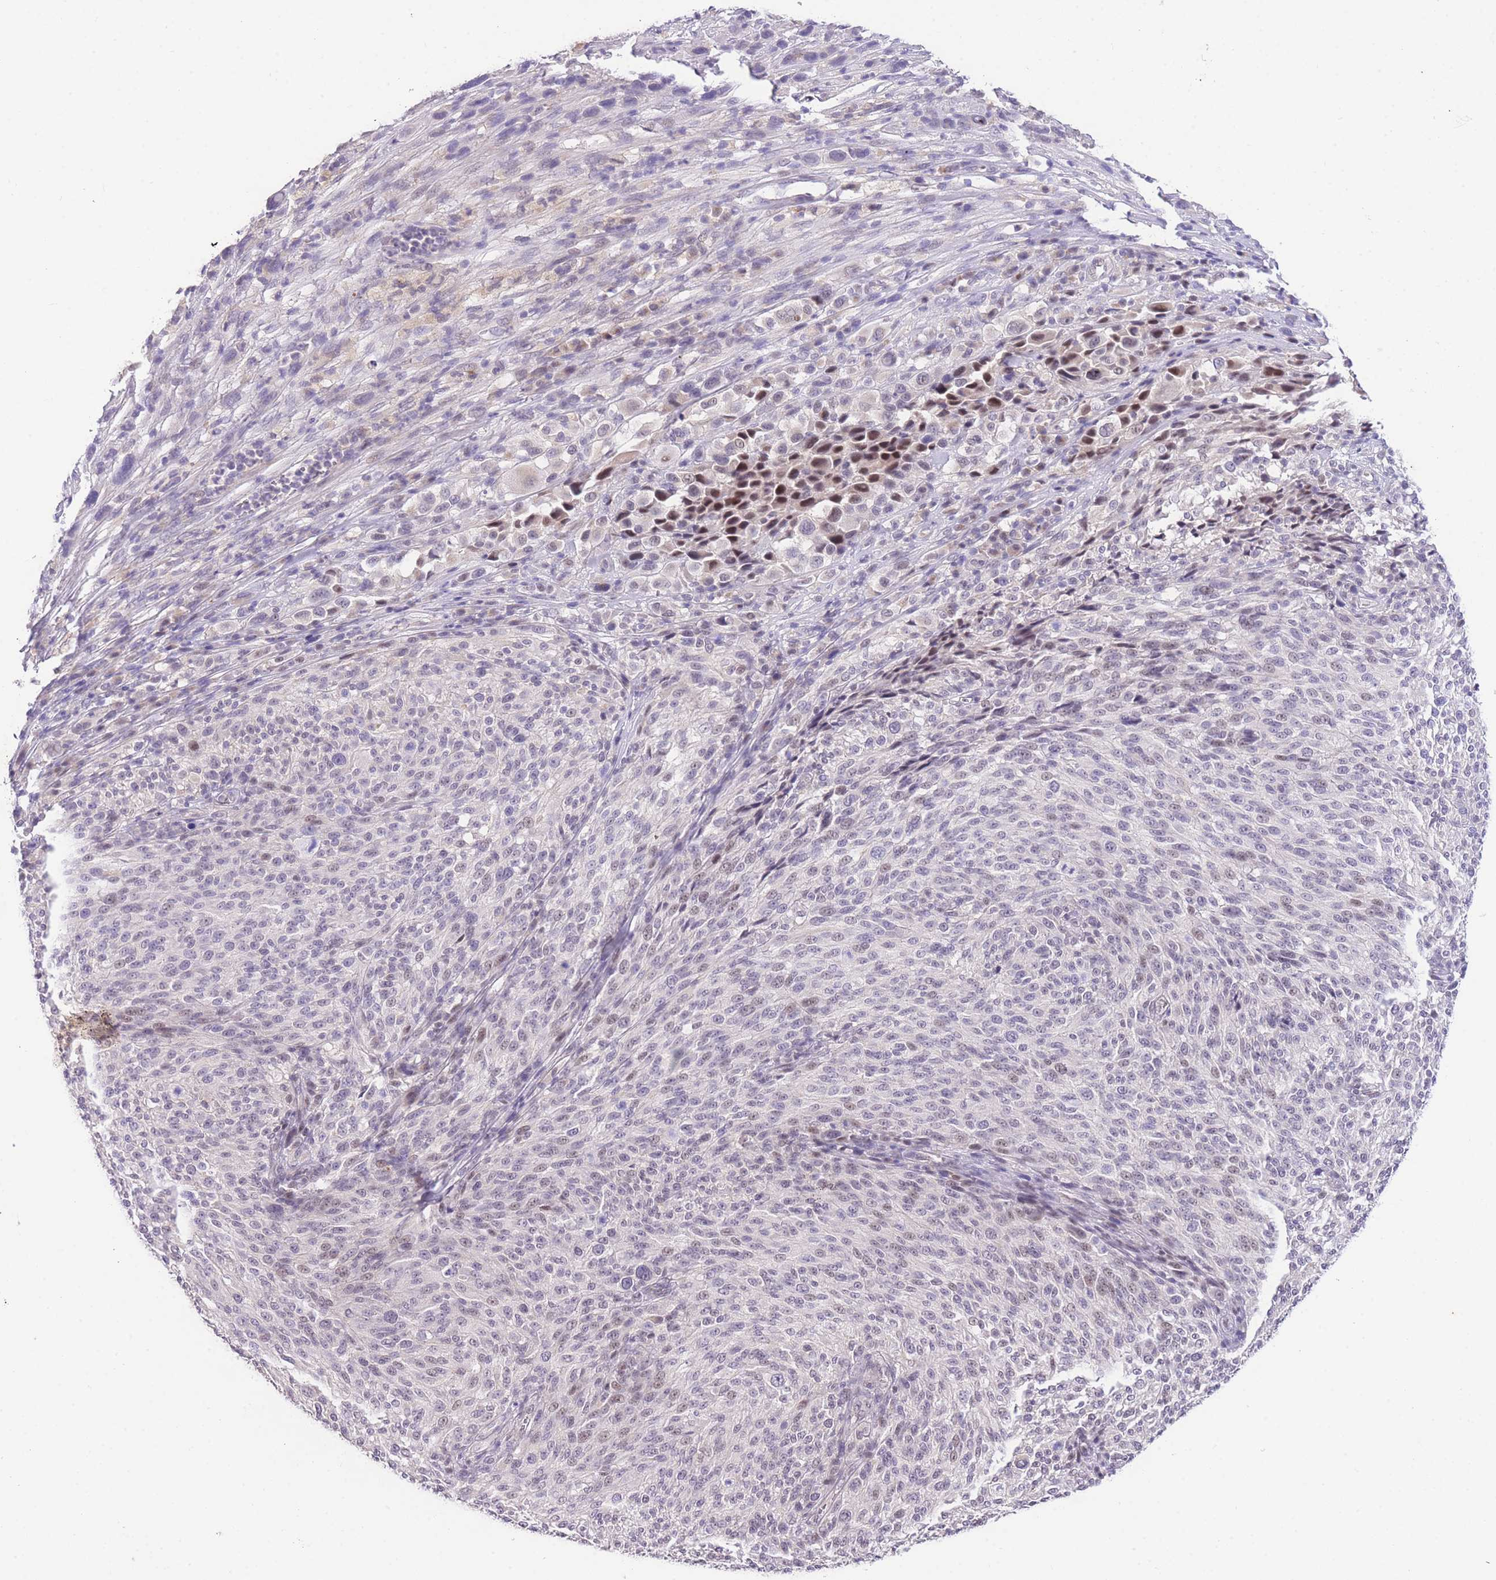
{"staining": {"intensity": "weak", "quantity": "<25%", "location": "nuclear"}, "tissue": "melanoma", "cell_type": "Tumor cells", "image_type": "cancer", "snomed": [{"axis": "morphology", "description": "Malignant melanoma, NOS"}, {"axis": "topography", "description": "Skin of trunk"}], "caption": "The IHC micrograph has no significant positivity in tumor cells of melanoma tissue. (DAB immunohistochemistry (IHC) visualized using brightfield microscopy, high magnification).", "gene": "SLC35F2", "patient": {"sex": "male", "age": 71}}